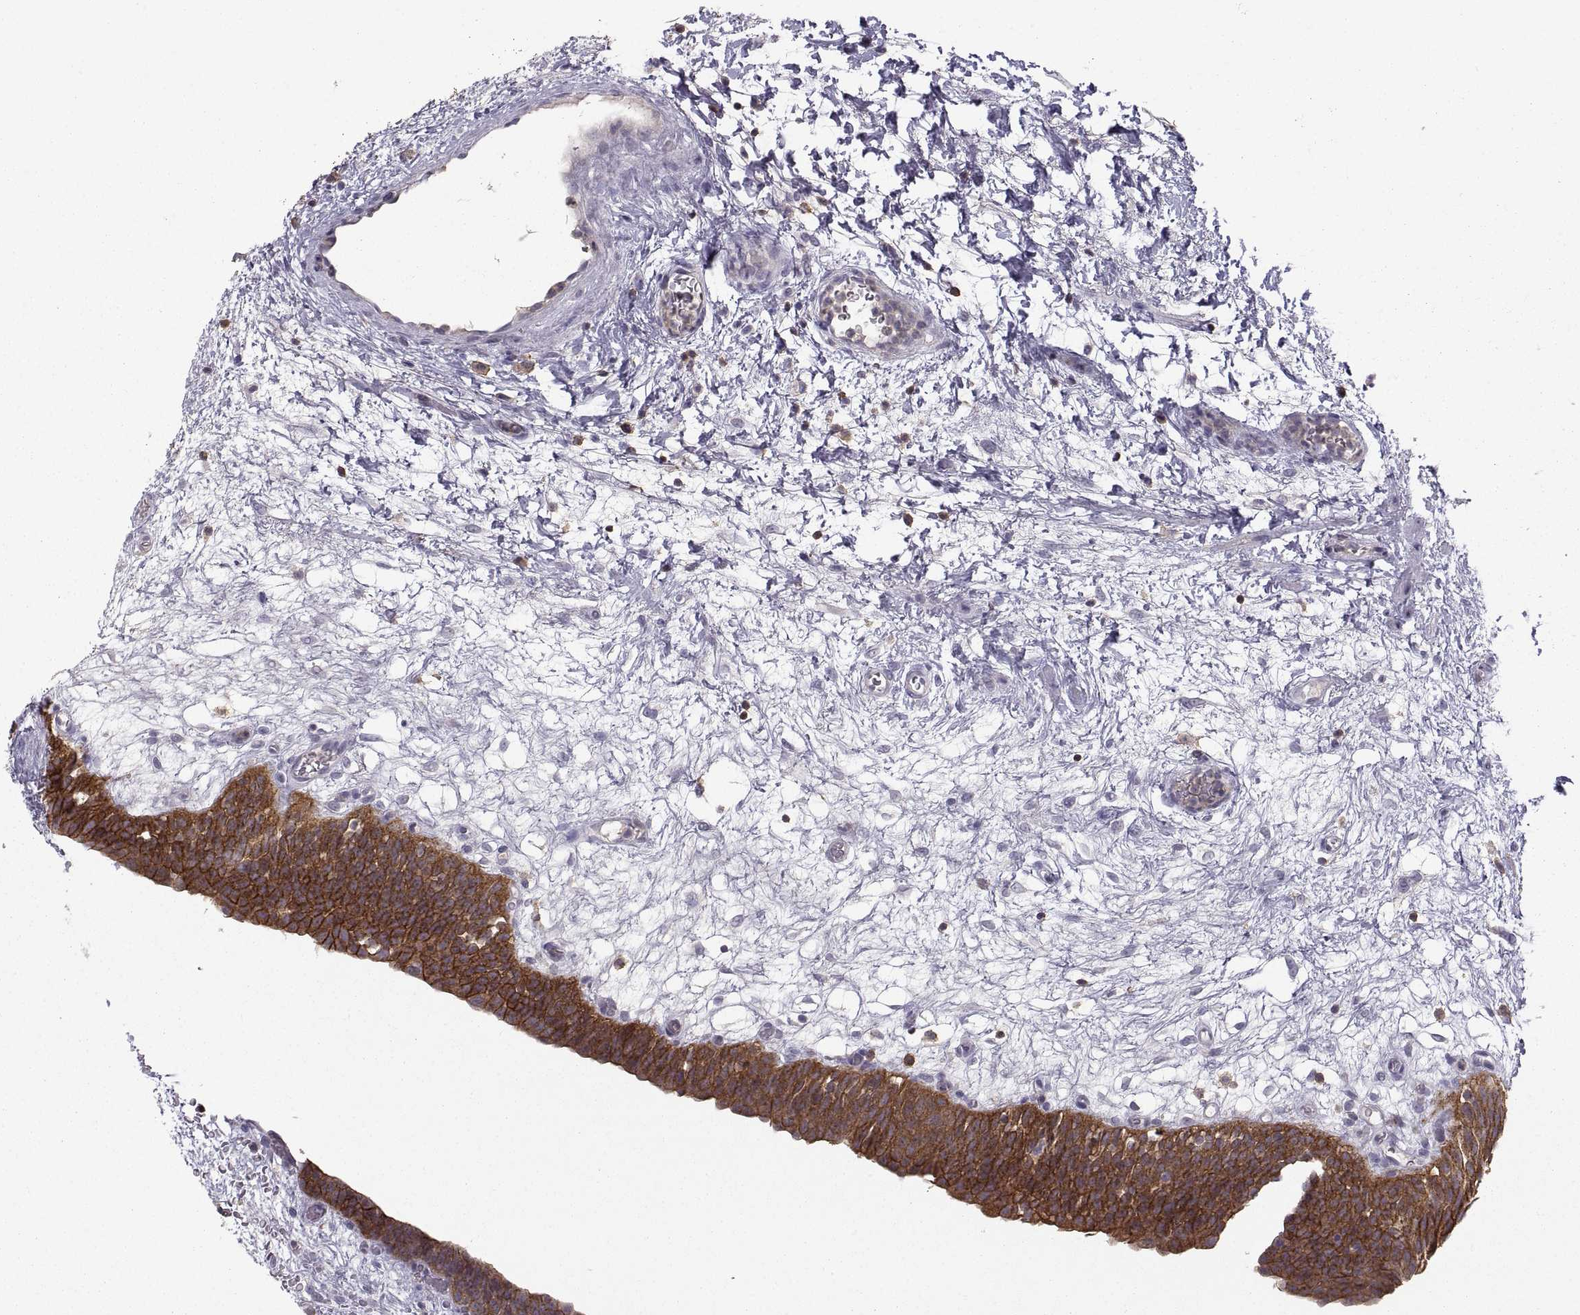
{"staining": {"intensity": "strong", "quantity": ">75%", "location": "cytoplasmic/membranous"}, "tissue": "urinary bladder", "cell_type": "Urothelial cells", "image_type": "normal", "snomed": [{"axis": "morphology", "description": "Normal tissue, NOS"}, {"axis": "topography", "description": "Urinary bladder"}], "caption": "Urothelial cells demonstrate high levels of strong cytoplasmic/membranous positivity in about >75% of cells in unremarkable urinary bladder.", "gene": "EZR", "patient": {"sex": "male", "age": 76}}